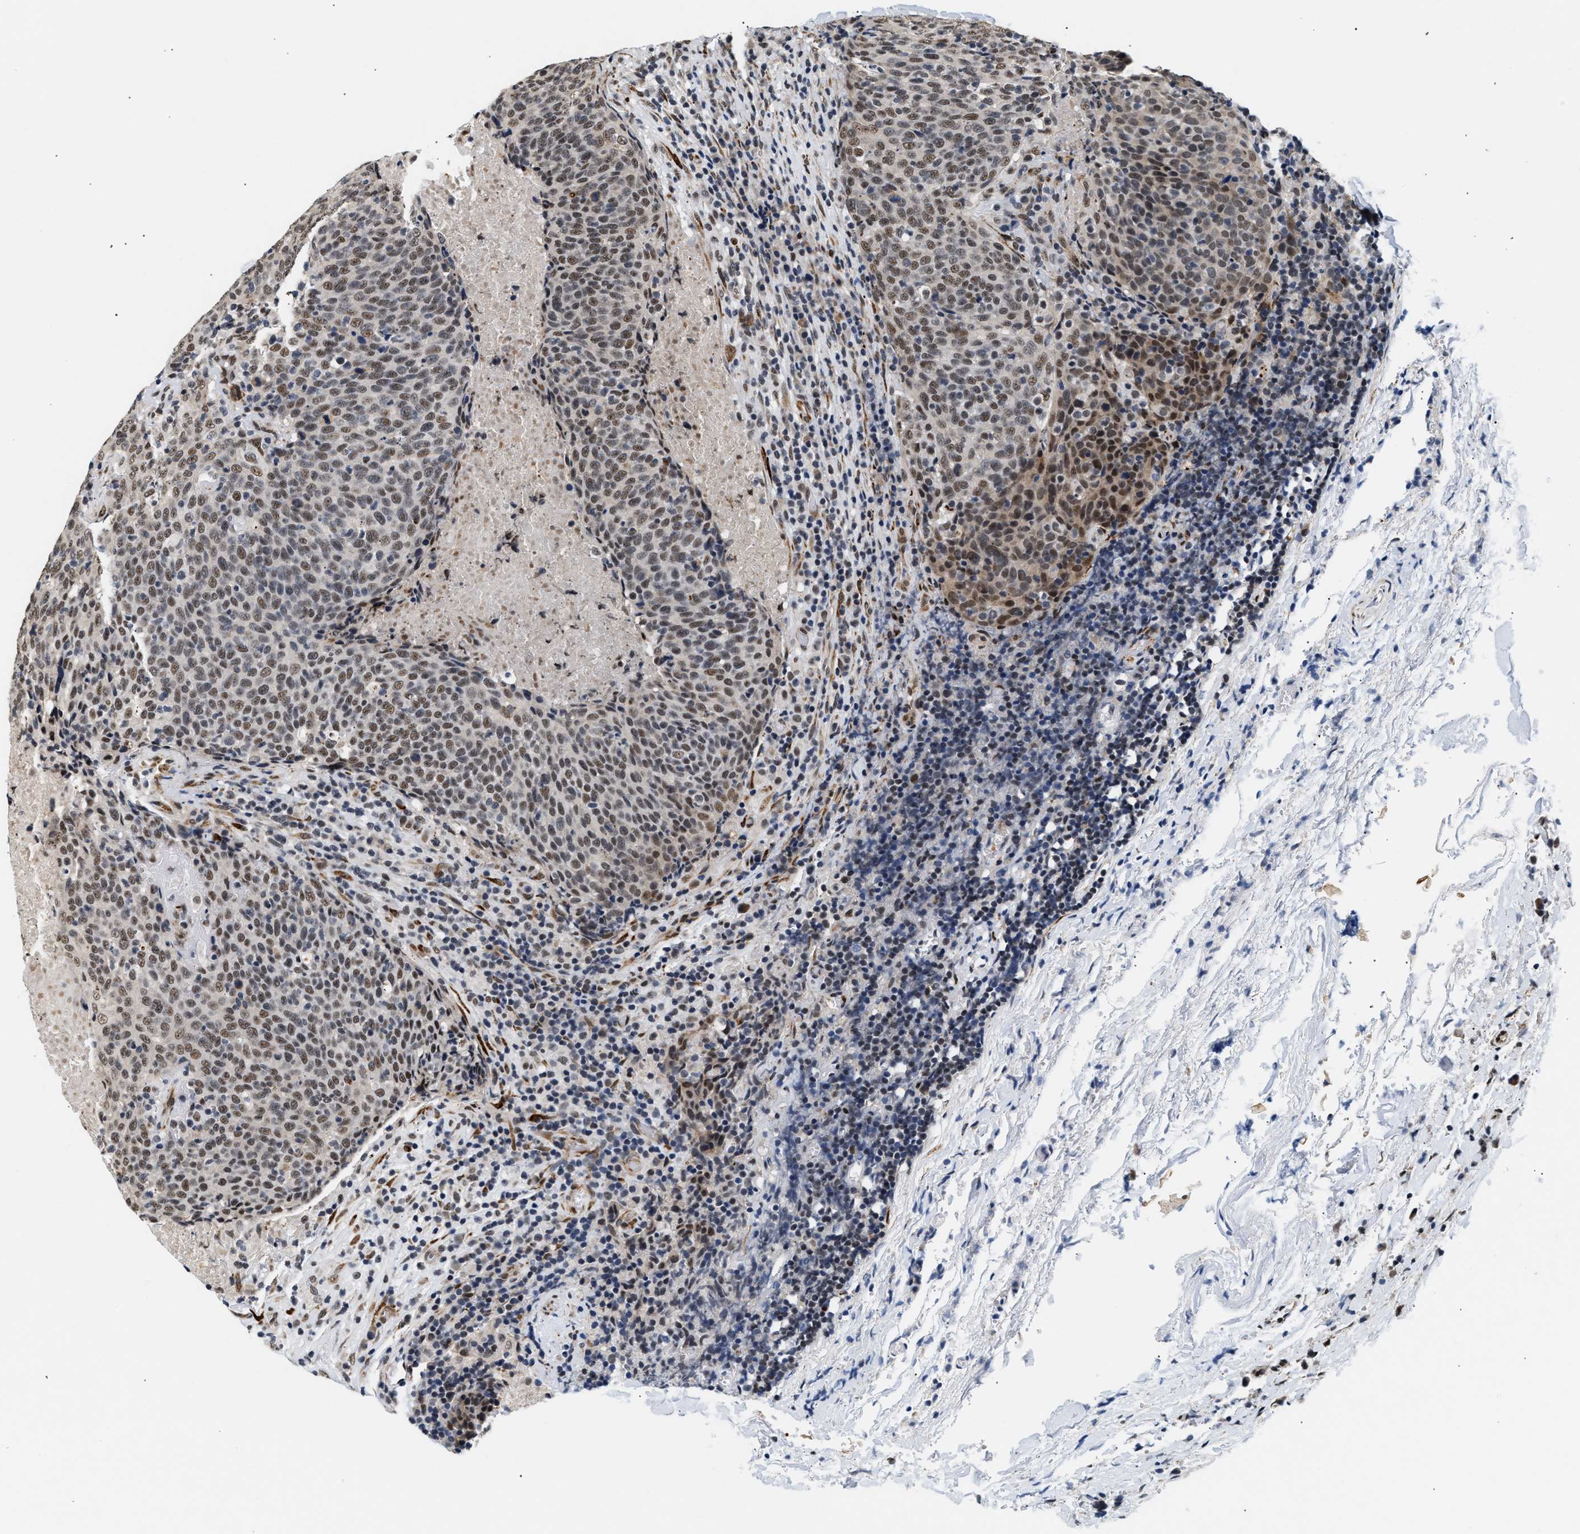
{"staining": {"intensity": "moderate", "quantity": ">75%", "location": "nuclear"}, "tissue": "head and neck cancer", "cell_type": "Tumor cells", "image_type": "cancer", "snomed": [{"axis": "morphology", "description": "Squamous cell carcinoma, NOS"}, {"axis": "morphology", "description": "Squamous cell carcinoma, metastatic, NOS"}, {"axis": "topography", "description": "Lymph node"}, {"axis": "topography", "description": "Head-Neck"}], "caption": "A photomicrograph of human head and neck cancer (metastatic squamous cell carcinoma) stained for a protein displays moderate nuclear brown staining in tumor cells.", "gene": "THOC1", "patient": {"sex": "male", "age": 62}}